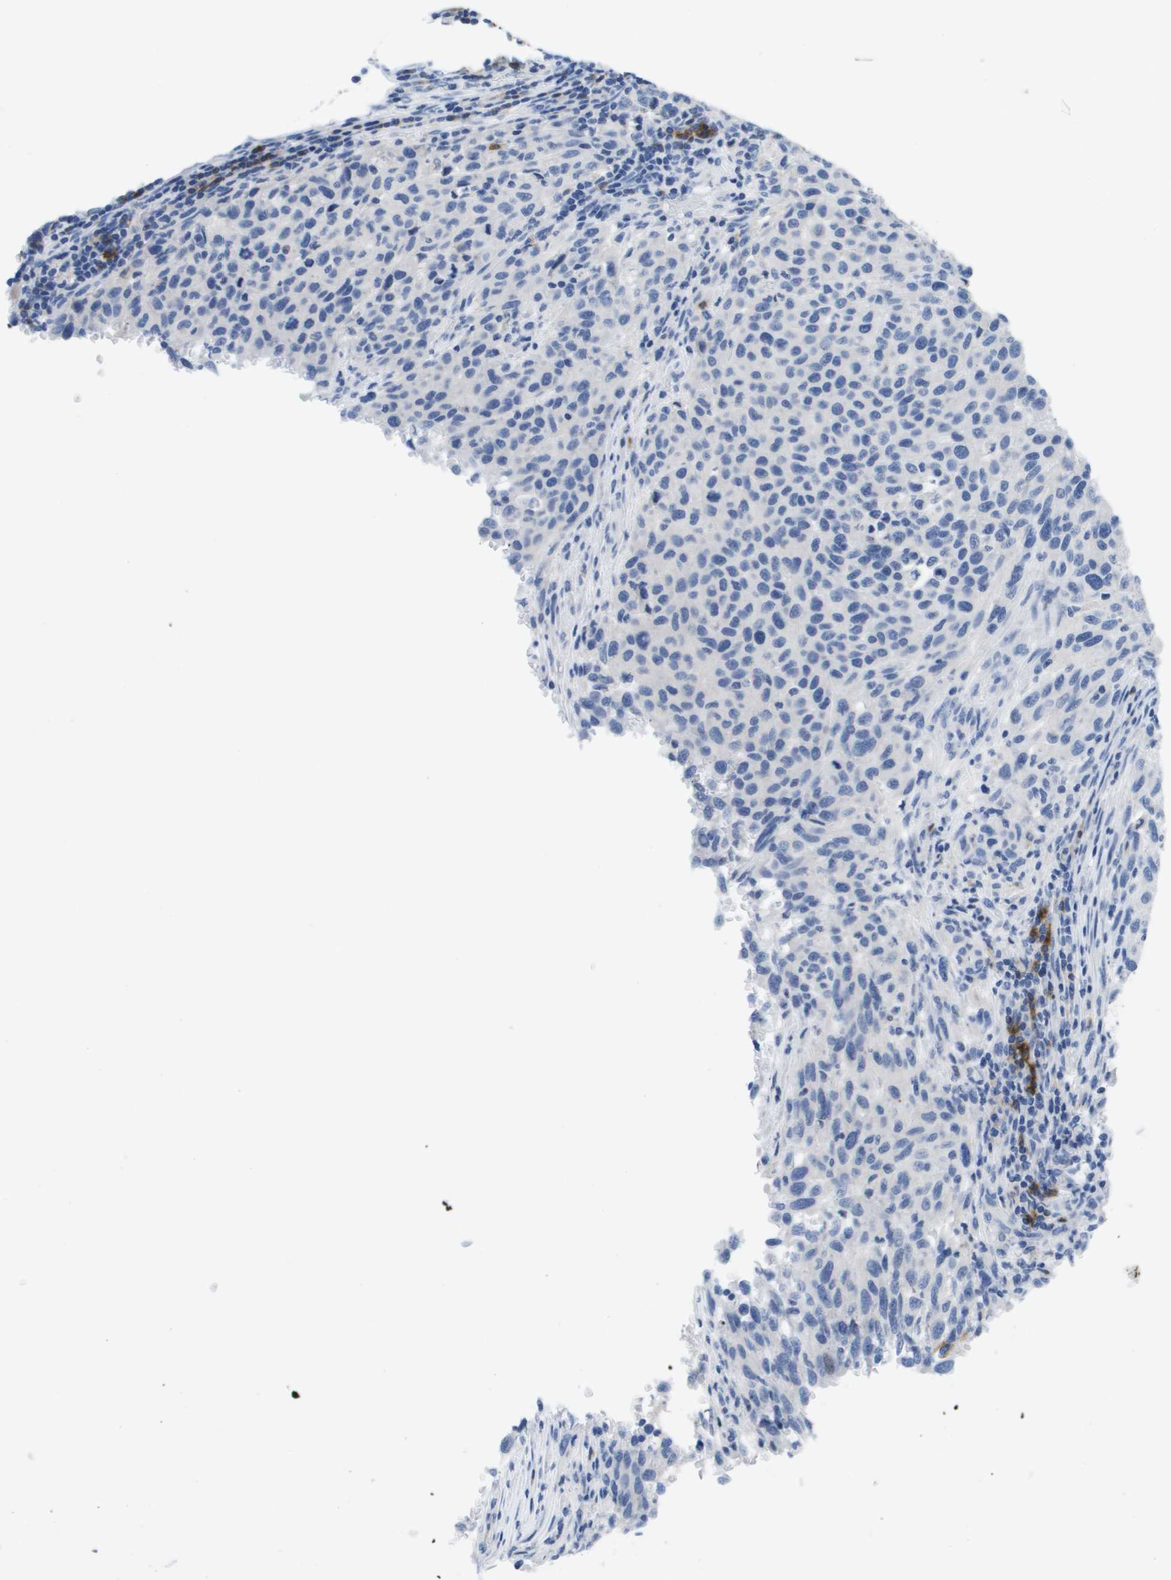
{"staining": {"intensity": "negative", "quantity": "none", "location": "none"}, "tissue": "melanoma", "cell_type": "Tumor cells", "image_type": "cancer", "snomed": [{"axis": "morphology", "description": "Malignant melanoma, Metastatic site"}, {"axis": "topography", "description": "Lymph node"}], "caption": "The image reveals no significant positivity in tumor cells of melanoma.", "gene": "MS4A1", "patient": {"sex": "male", "age": 61}}